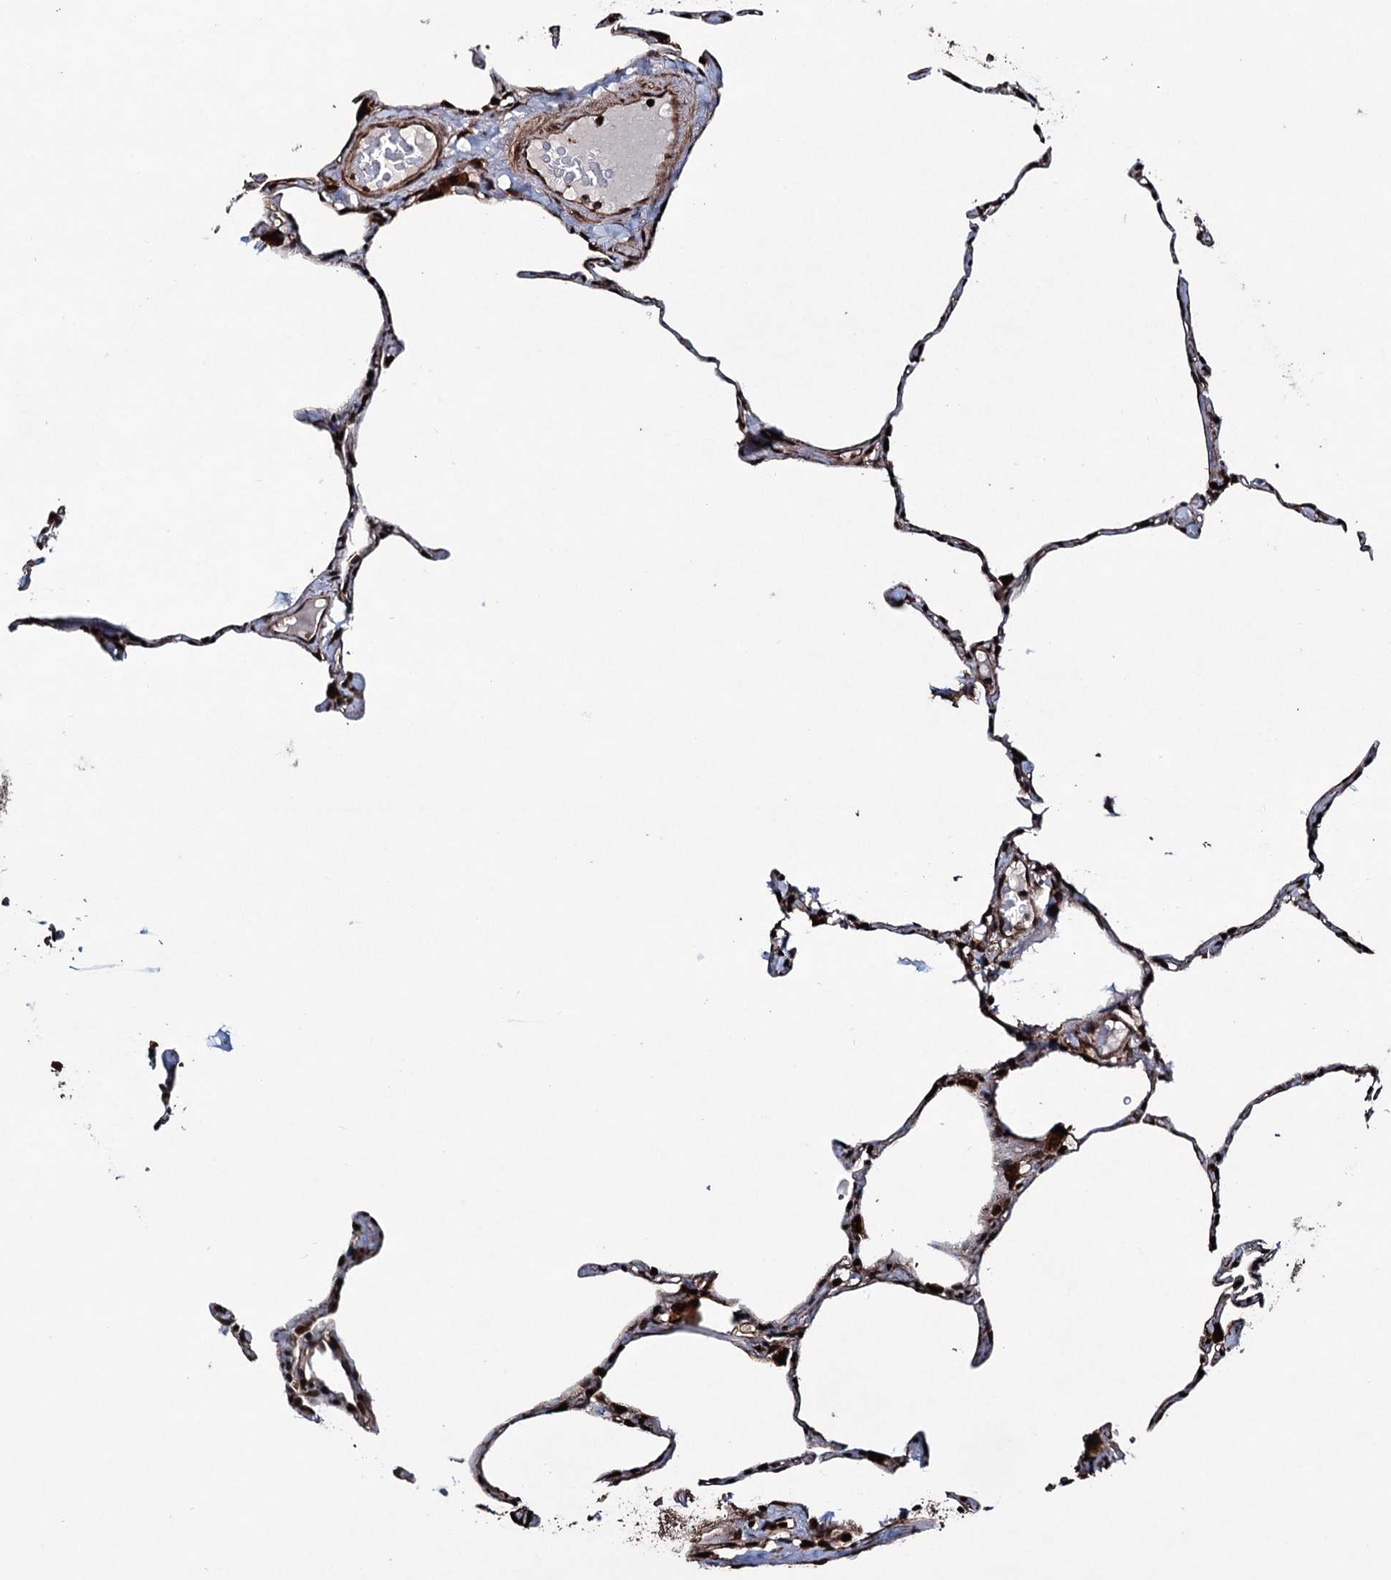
{"staining": {"intensity": "strong", "quantity": "<25%", "location": "cytoplasmic/membranous"}, "tissue": "lung", "cell_type": "Alveolar cells", "image_type": "normal", "snomed": [{"axis": "morphology", "description": "Normal tissue, NOS"}, {"axis": "topography", "description": "Lung"}], "caption": "A micrograph of lung stained for a protein exhibits strong cytoplasmic/membranous brown staining in alveolar cells. (DAB IHC with brightfield microscopy, high magnification).", "gene": "EYA4", "patient": {"sex": "male", "age": 65}}